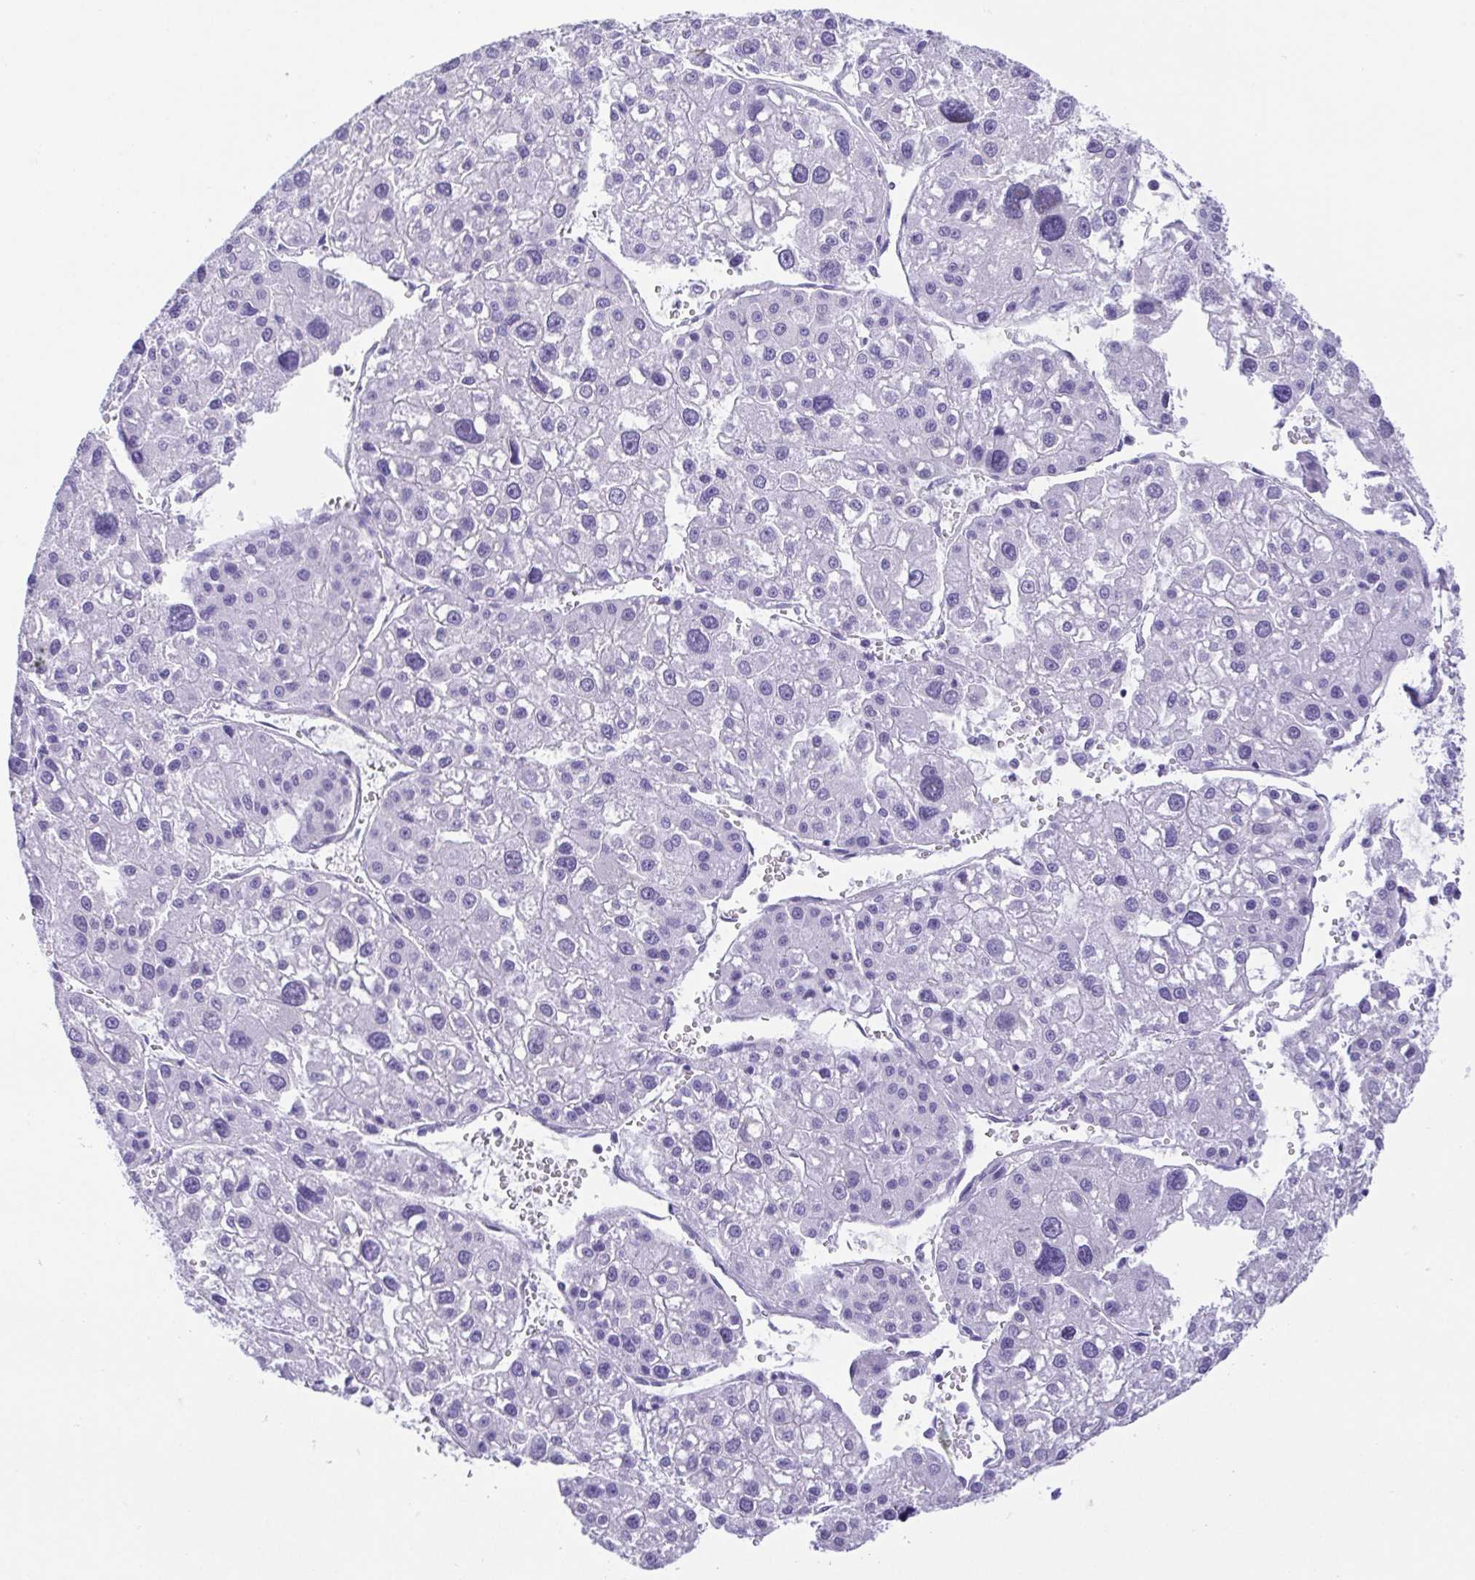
{"staining": {"intensity": "negative", "quantity": "none", "location": "none"}, "tissue": "liver cancer", "cell_type": "Tumor cells", "image_type": "cancer", "snomed": [{"axis": "morphology", "description": "Carcinoma, Hepatocellular, NOS"}, {"axis": "topography", "description": "Liver"}], "caption": "Tumor cells show no significant staining in liver hepatocellular carcinoma.", "gene": "LUZP4", "patient": {"sex": "male", "age": 73}}